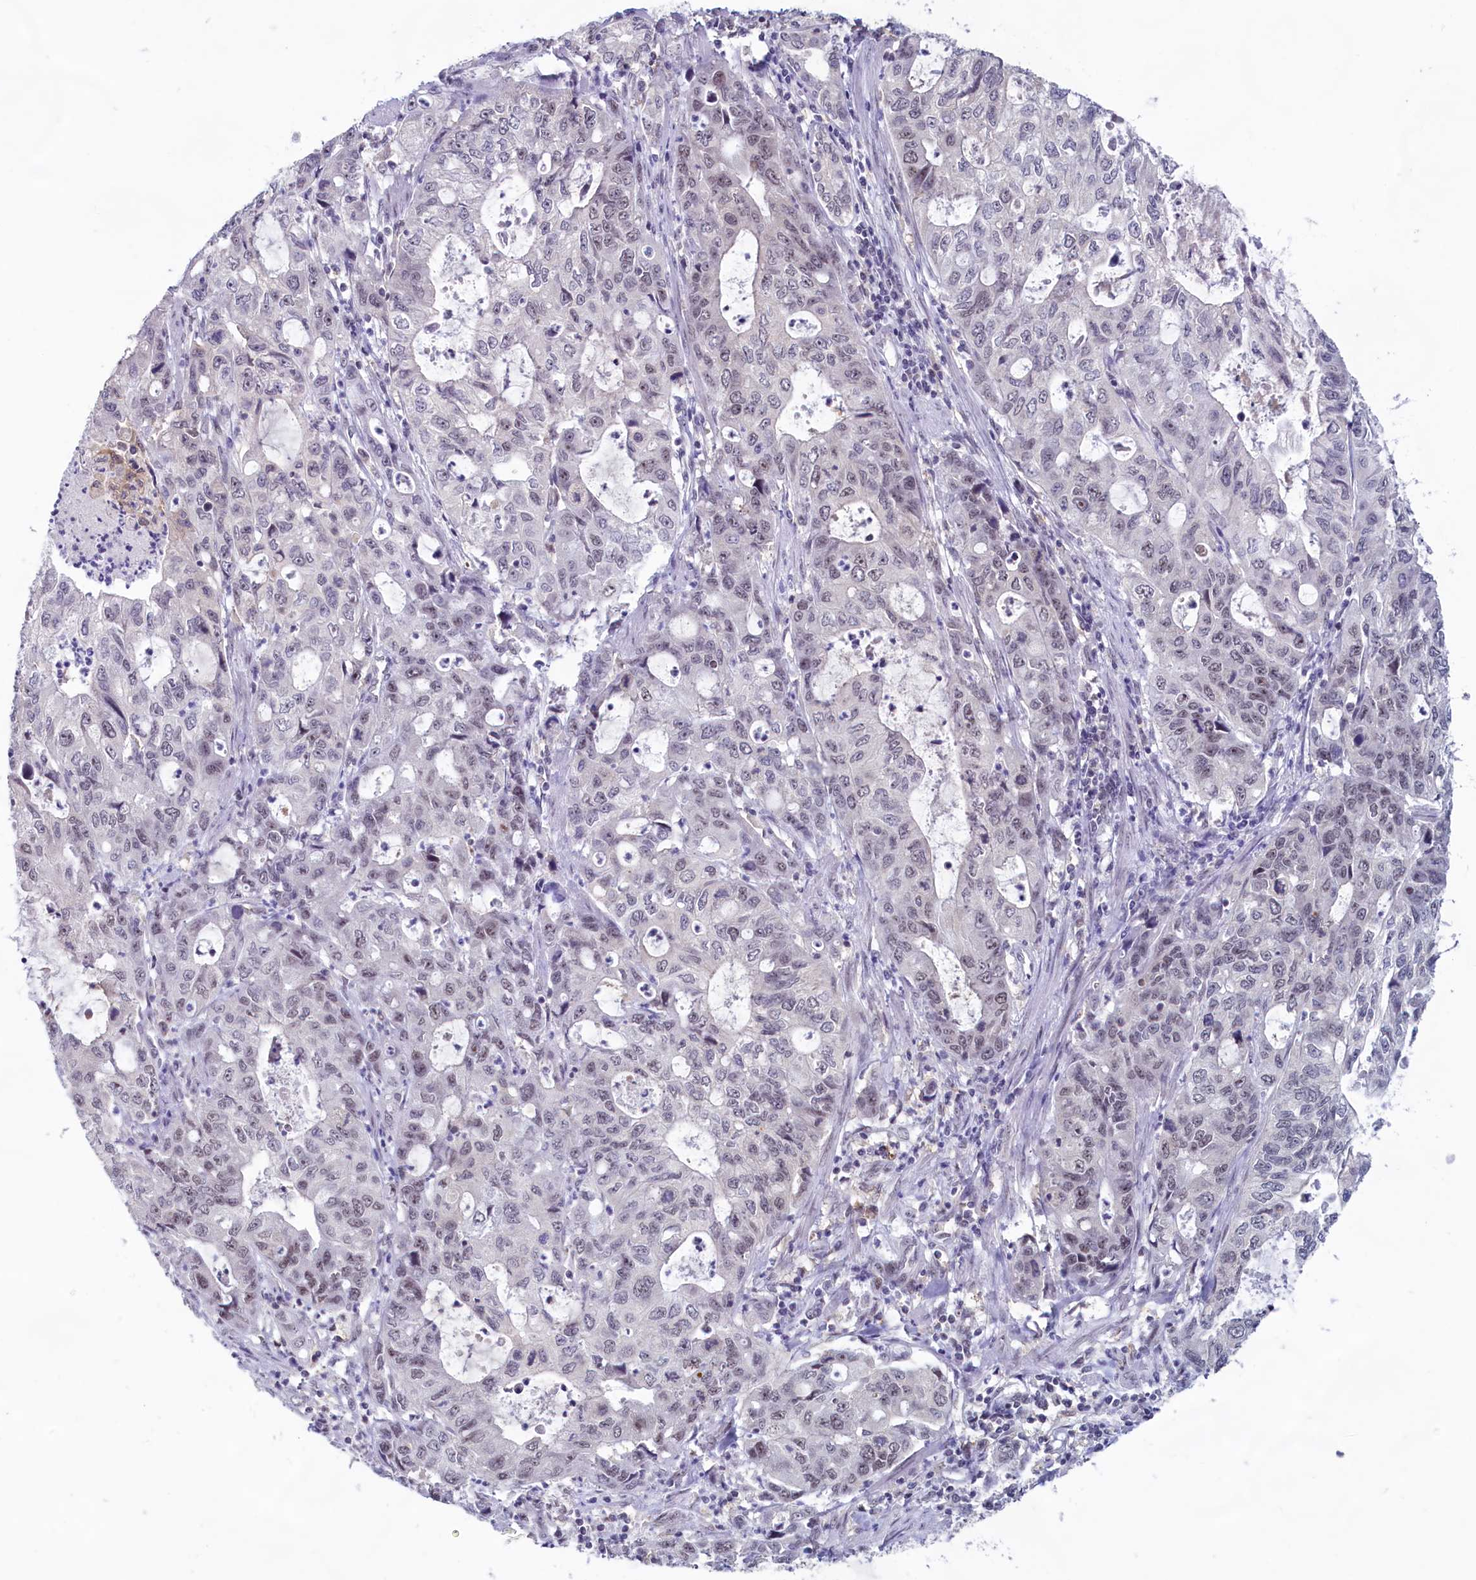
{"staining": {"intensity": "weak", "quantity": "<25%", "location": "nuclear"}, "tissue": "stomach cancer", "cell_type": "Tumor cells", "image_type": "cancer", "snomed": [{"axis": "morphology", "description": "Adenocarcinoma, NOS"}, {"axis": "topography", "description": "Stomach, upper"}], "caption": "This is a photomicrograph of immunohistochemistry (IHC) staining of stomach cancer (adenocarcinoma), which shows no staining in tumor cells.", "gene": "C1D", "patient": {"sex": "female", "age": 52}}